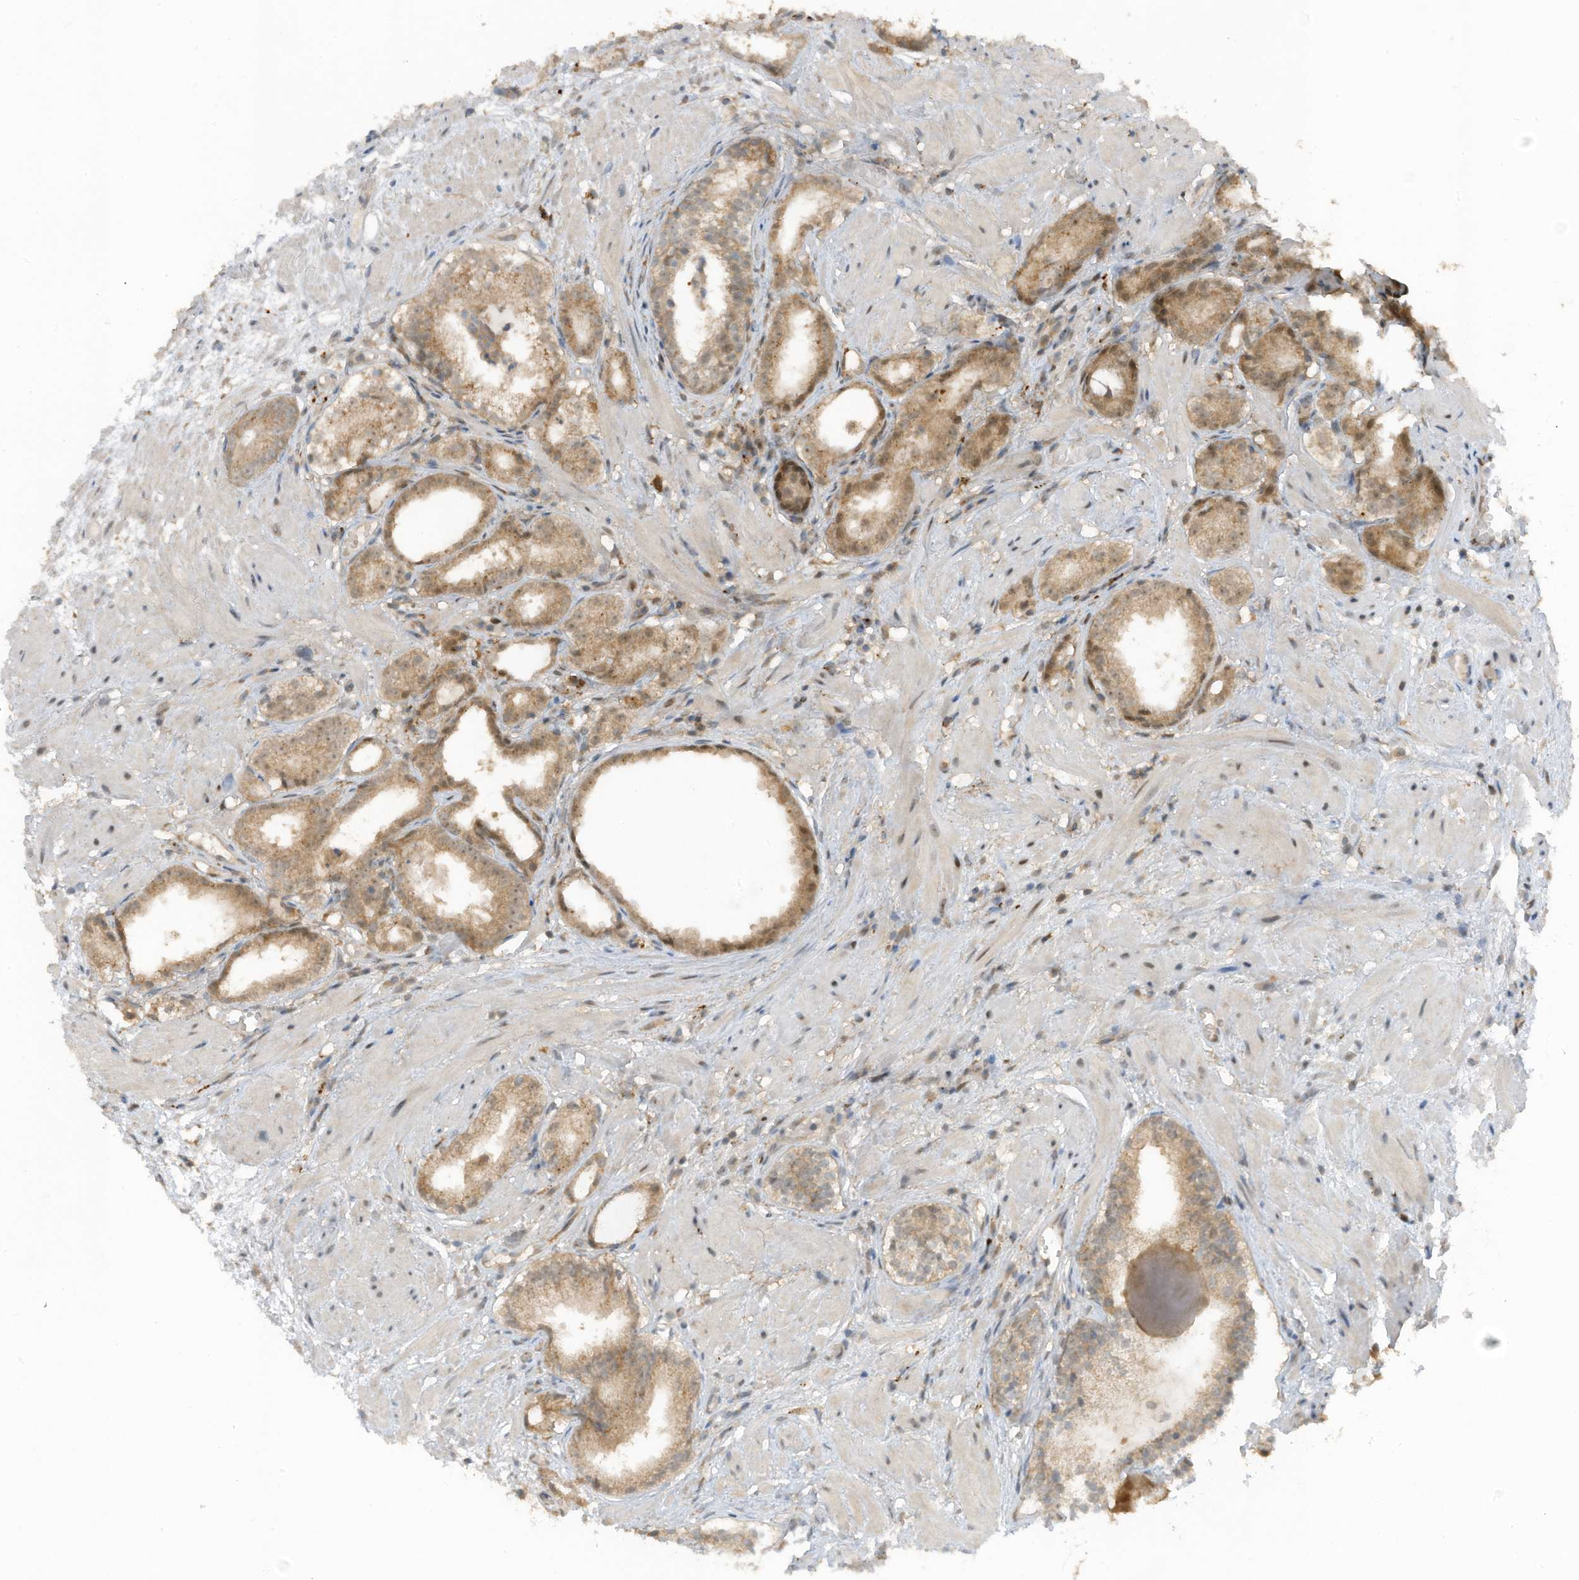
{"staining": {"intensity": "moderate", "quantity": ">75%", "location": "cytoplasmic/membranous"}, "tissue": "prostate cancer", "cell_type": "Tumor cells", "image_type": "cancer", "snomed": [{"axis": "morphology", "description": "Adenocarcinoma, Low grade"}, {"axis": "topography", "description": "Prostate"}], "caption": "Immunohistochemistry (IHC) photomicrograph of adenocarcinoma (low-grade) (prostate) stained for a protein (brown), which shows medium levels of moderate cytoplasmic/membranous positivity in approximately >75% of tumor cells.", "gene": "TXNDC9", "patient": {"sex": "male", "age": 88}}